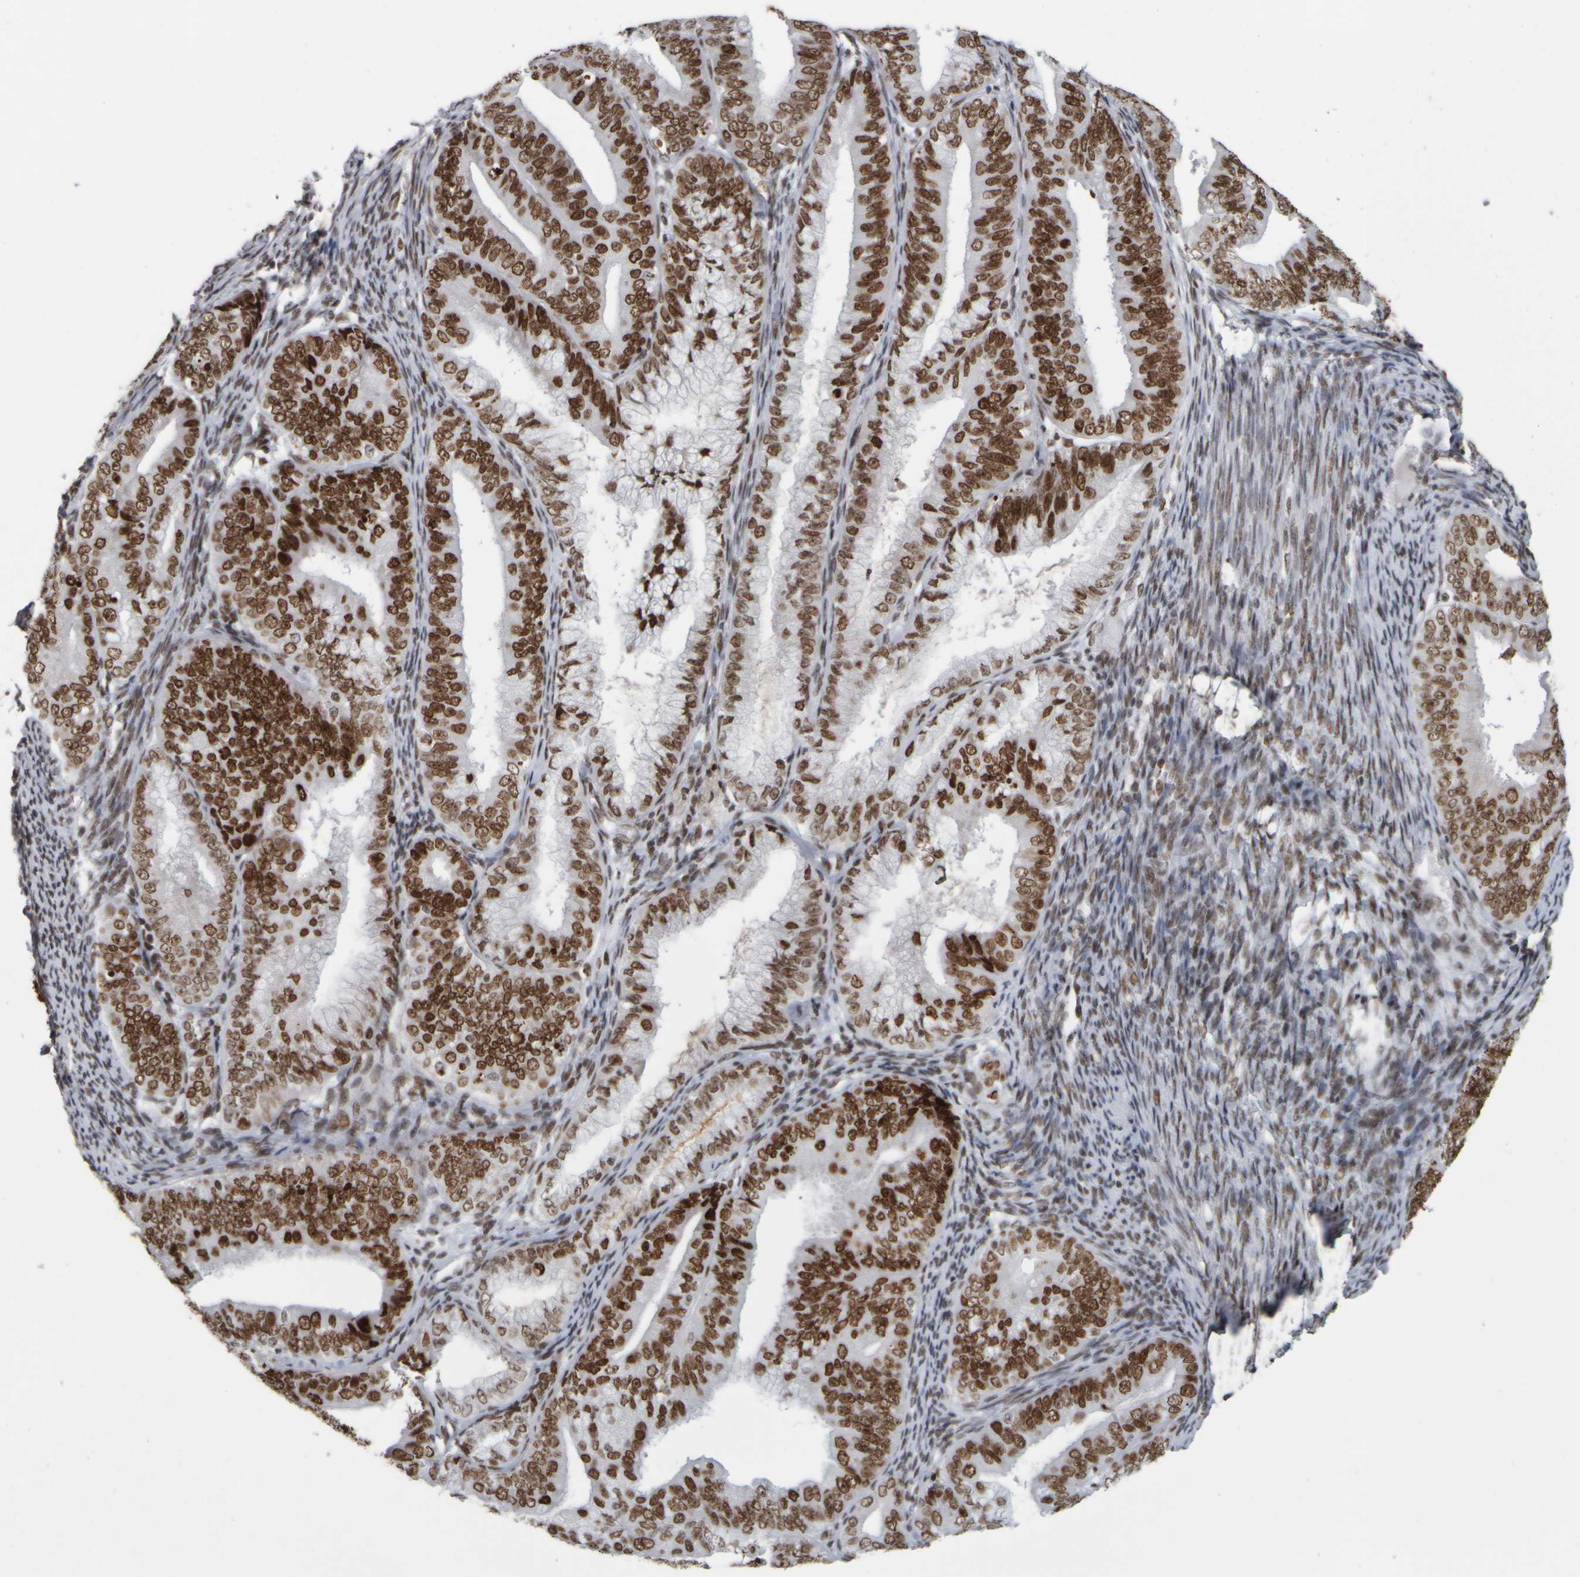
{"staining": {"intensity": "strong", "quantity": ">75%", "location": "nuclear"}, "tissue": "endometrial cancer", "cell_type": "Tumor cells", "image_type": "cancer", "snomed": [{"axis": "morphology", "description": "Adenocarcinoma, NOS"}, {"axis": "topography", "description": "Endometrium"}], "caption": "High-power microscopy captured an immunohistochemistry image of endometrial cancer (adenocarcinoma), revealing strong nuclear positivity in approximately >75% of tumor cells.", "gene": "TOP2B", "patient": {"sex": "female", "age": 63}}